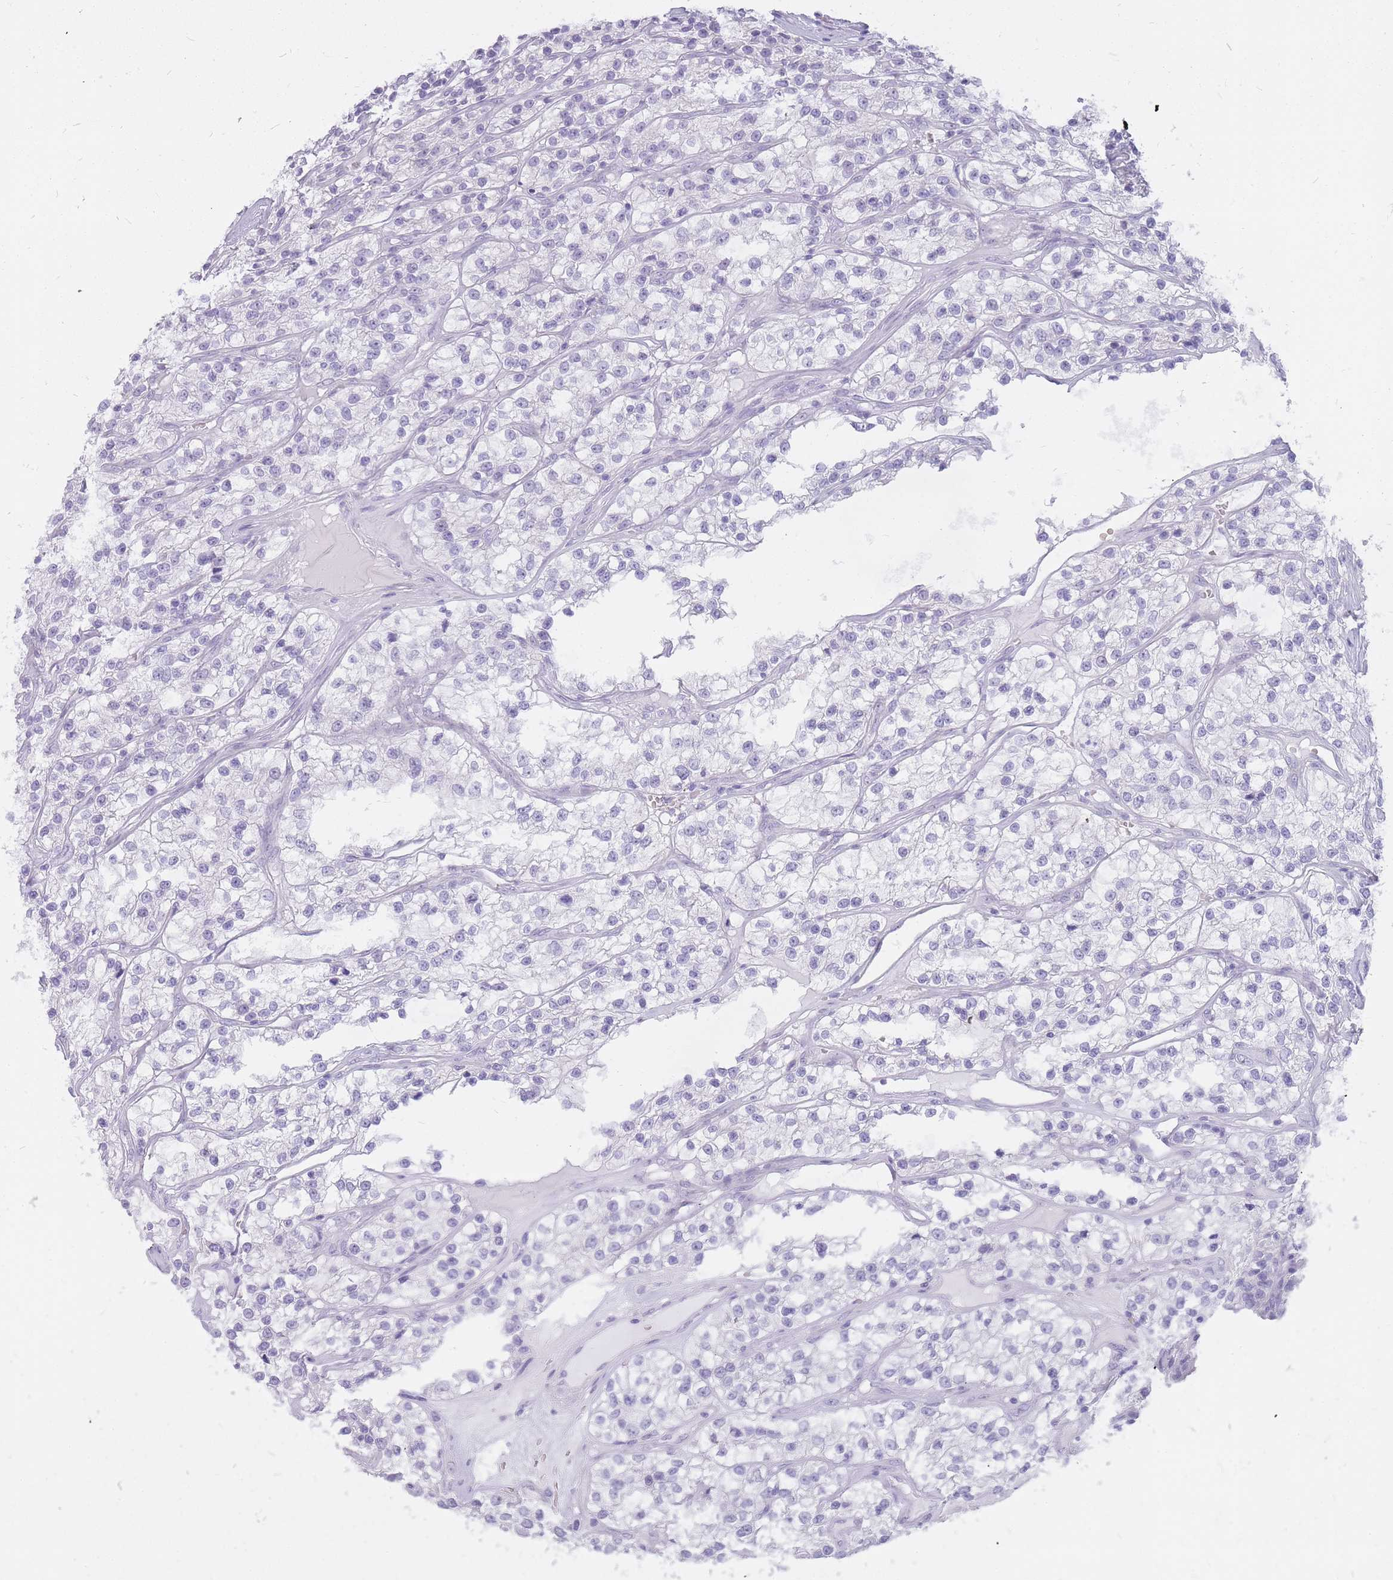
{"staining": {"intensity": "negative", "quantity": "none", "location": "none"}, "tissue": "renal cancer", "cell_type": "Tumor cells", "image_type": "cancer", "snomed": [{"axis": "morphology", "description": "Adenocarcinoma, NOS"}, {"axis": "topography", "description": "Kidney"}], "caption": "DAB (3,3'-diaminobenzidine) immunohistochemical staining of renal cancer (adenocarcinoma) exhibits no significant expression in tumor cells.", "gene": "INS", "patient": {"sex": "female", "age": 57}}